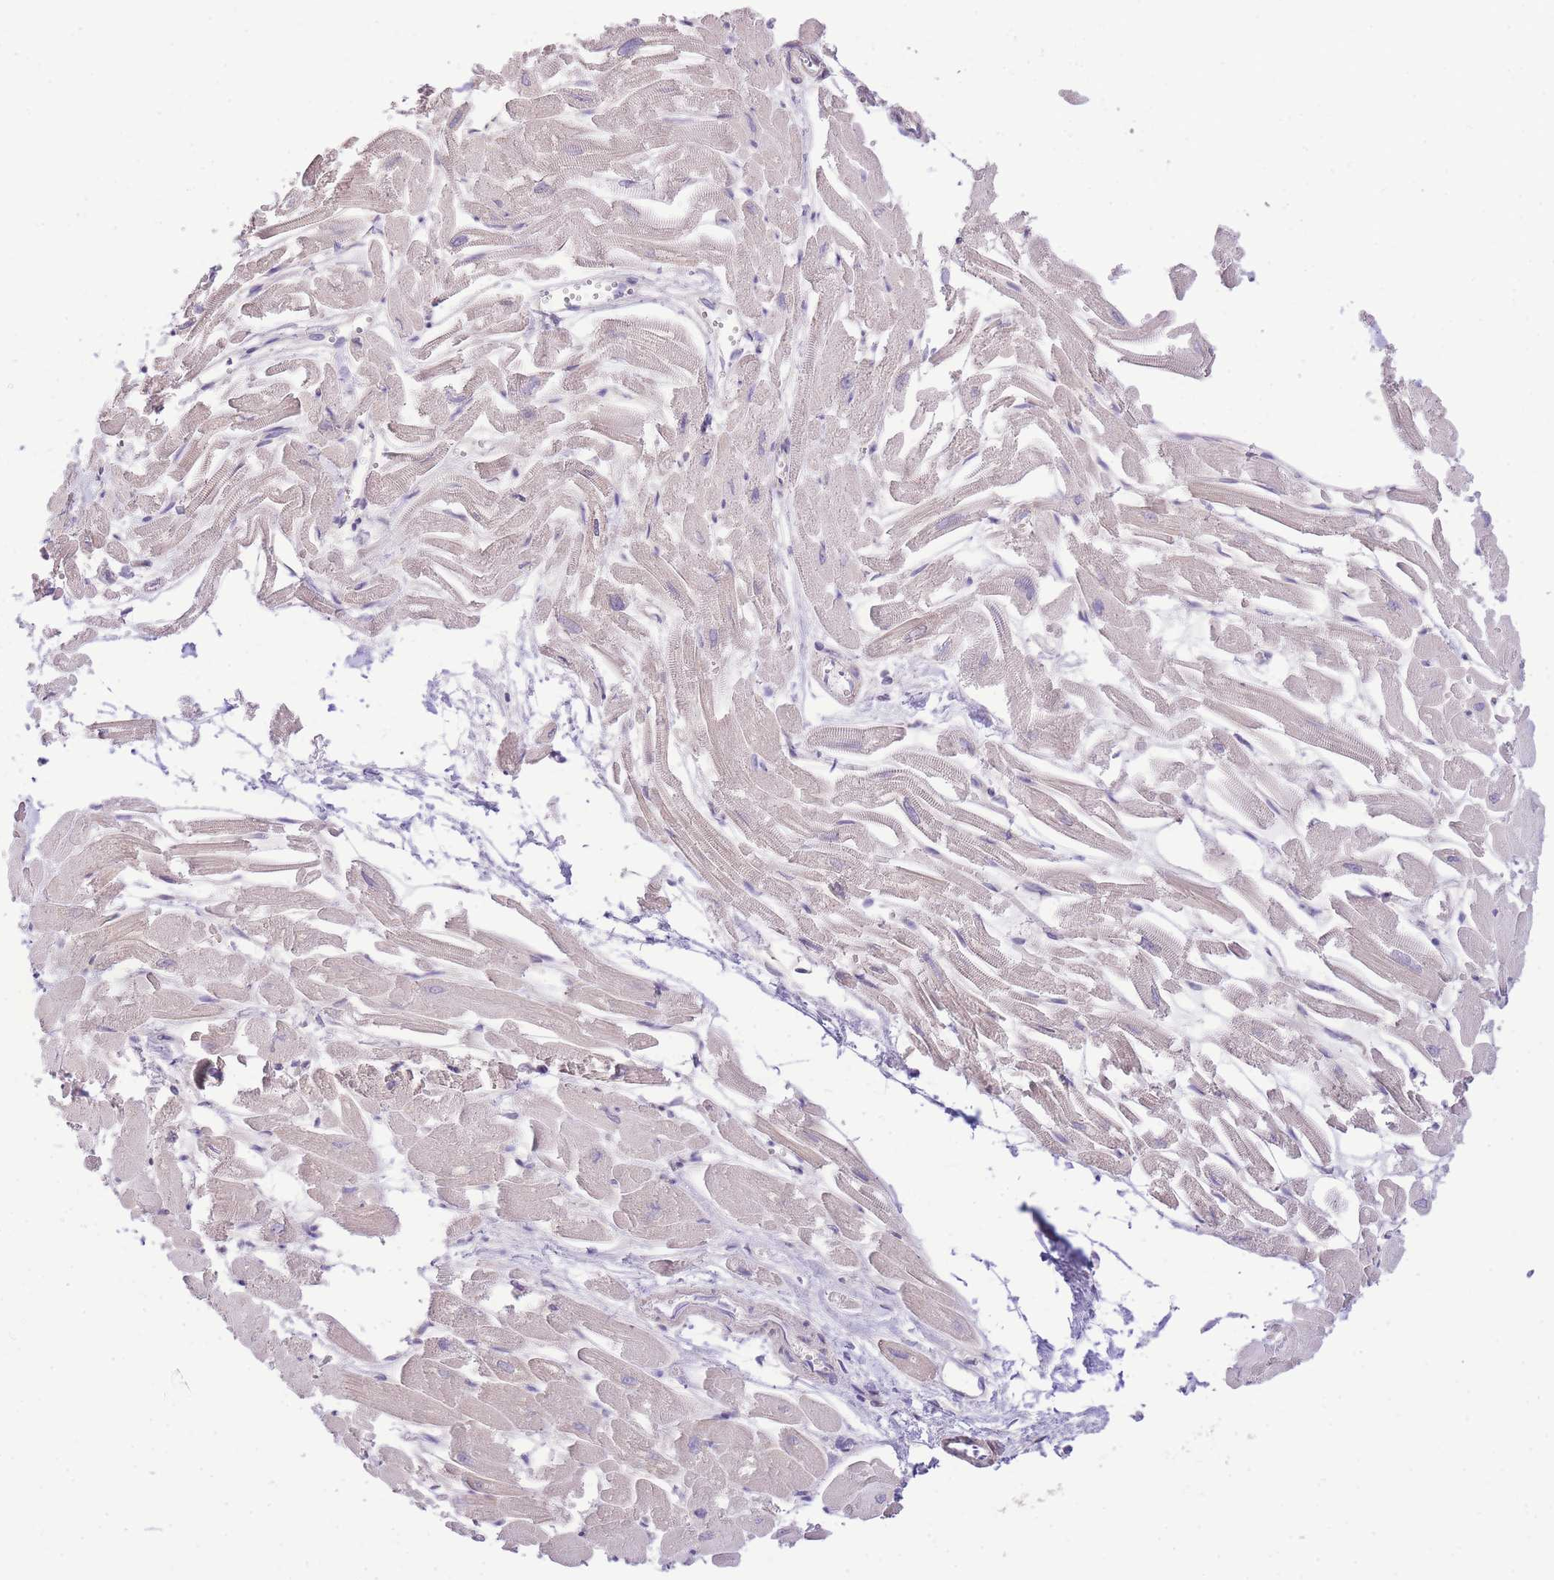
{"staining": {"intensity": "moderate", "quantity": "<25%", "location": "nuclear"}, "tissue": "heart muscle", "cell_type": "Cardiomyocytes", "image_type": "normal", "snomed": [{"axis": "morphology", "description": "Normal tissue, NOS"}, {"axis": "topography", "description": "Heart"}], "caption": "Immunohistochemistry histopathology image of unremarkable heart muscle: heart muscle stained using immunohistochemistry (IHC) demonstrates low levels of moderate protein expression localized specifically in the nuclear of cardiomyocytes, appearing as a nuclear brown color.", "gene": "UBXN7", "patient": {"sex": "male", "age": 54}}